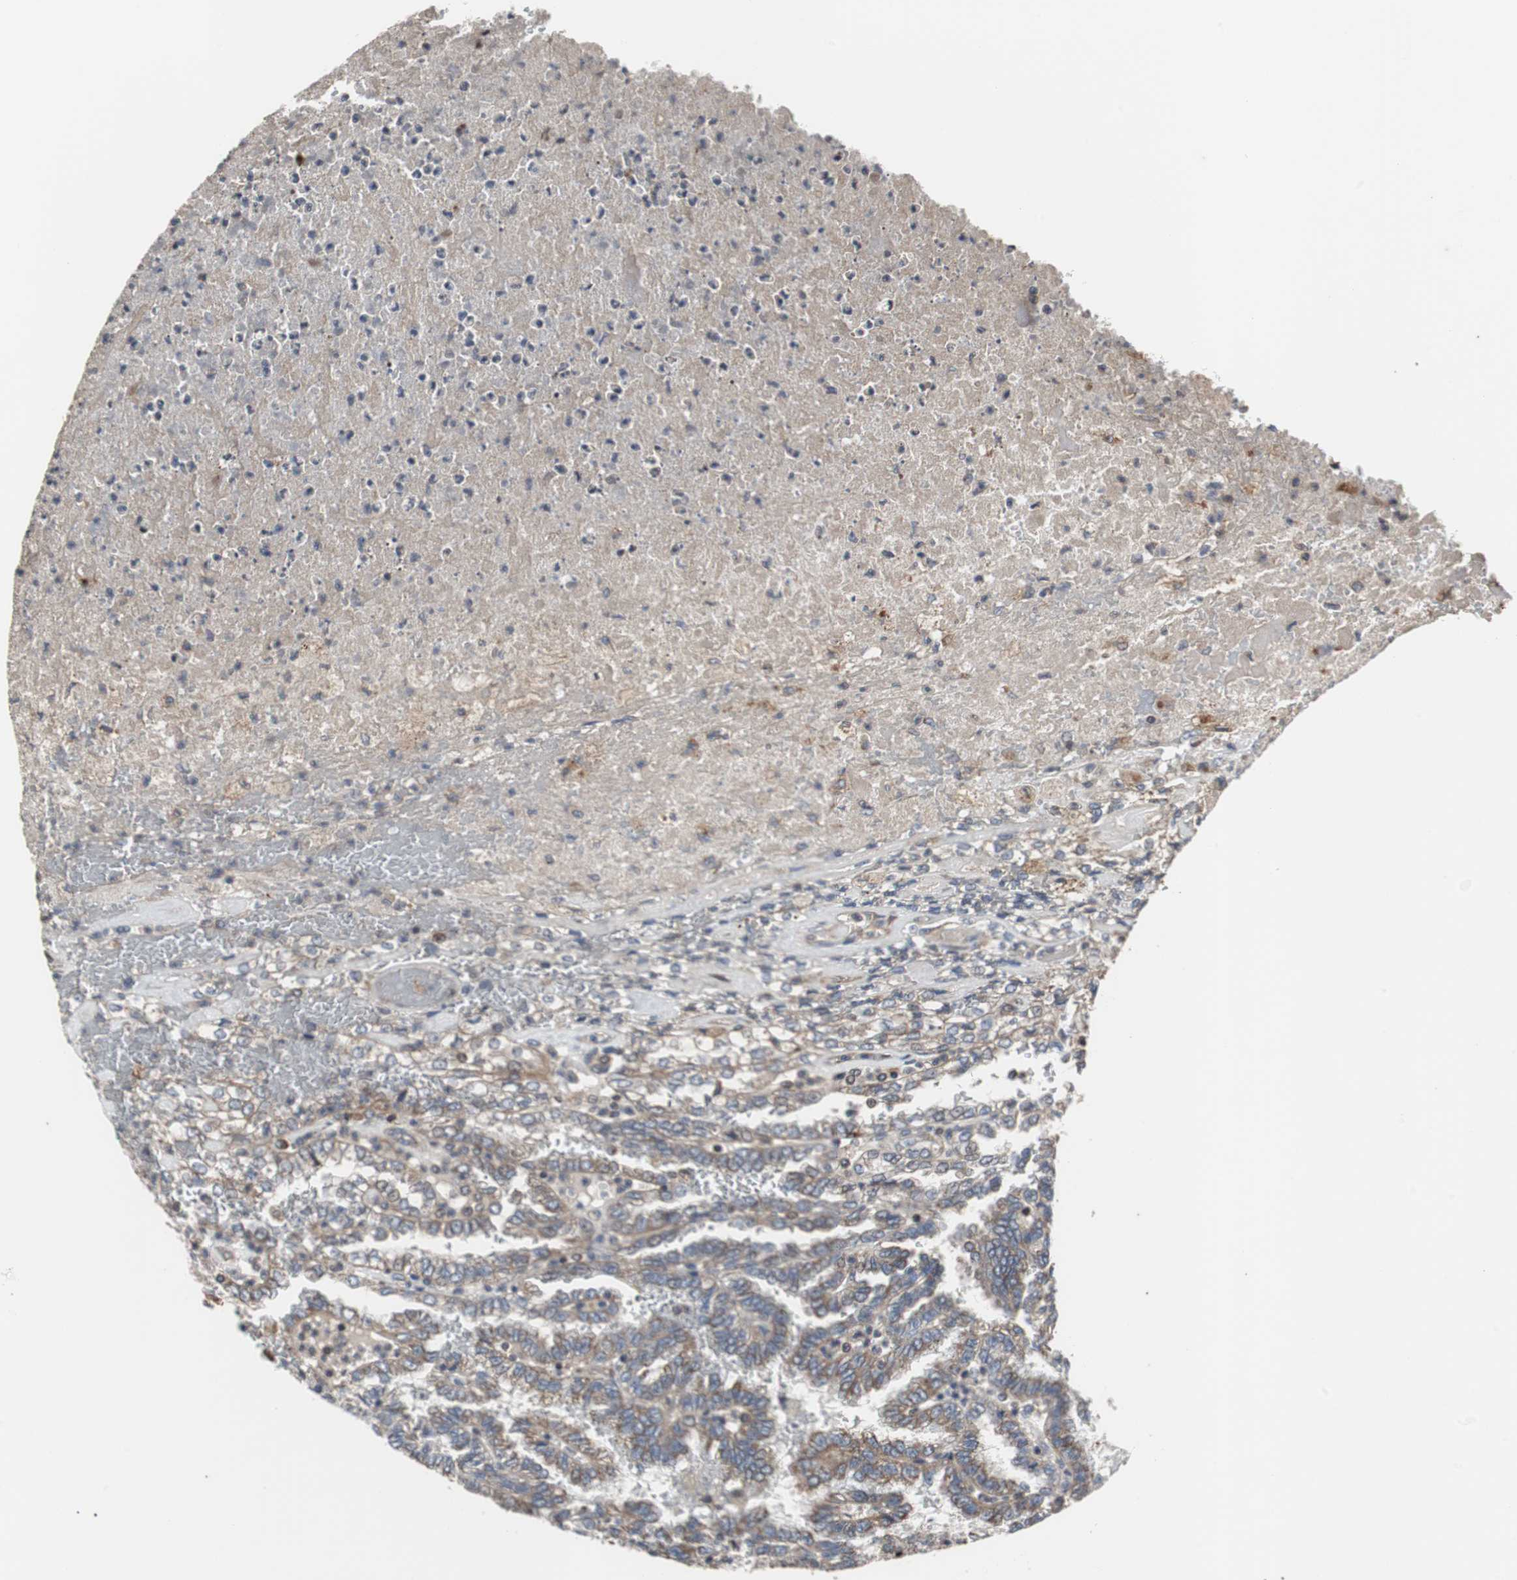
{"staining": {"intensity": "weak", "quantity": "25%-75%", "location": "cytoplasmic/membranous"}, "tissue": "renal cancer", "cell_type": "Tumor cells", "image_type": "cancer", "snomed": [{"axis": "morphology", "description": "Inflammation, NOS"}, {"axis": "morphology", "description": "Adenocarcinoma, NOS"}, {"axis": "topography", "description": "Kidney"}], "caption": "This micrograph exhibits immunohistochemistry (IHC) staining of renal cancer (adenocarcinoma), with low weak cytoplasmic/membranous positivity in approximately 25%-75% of tumor cells.", "gene": "ACTR3", "patient": {"sex": "male", "age": 68}}